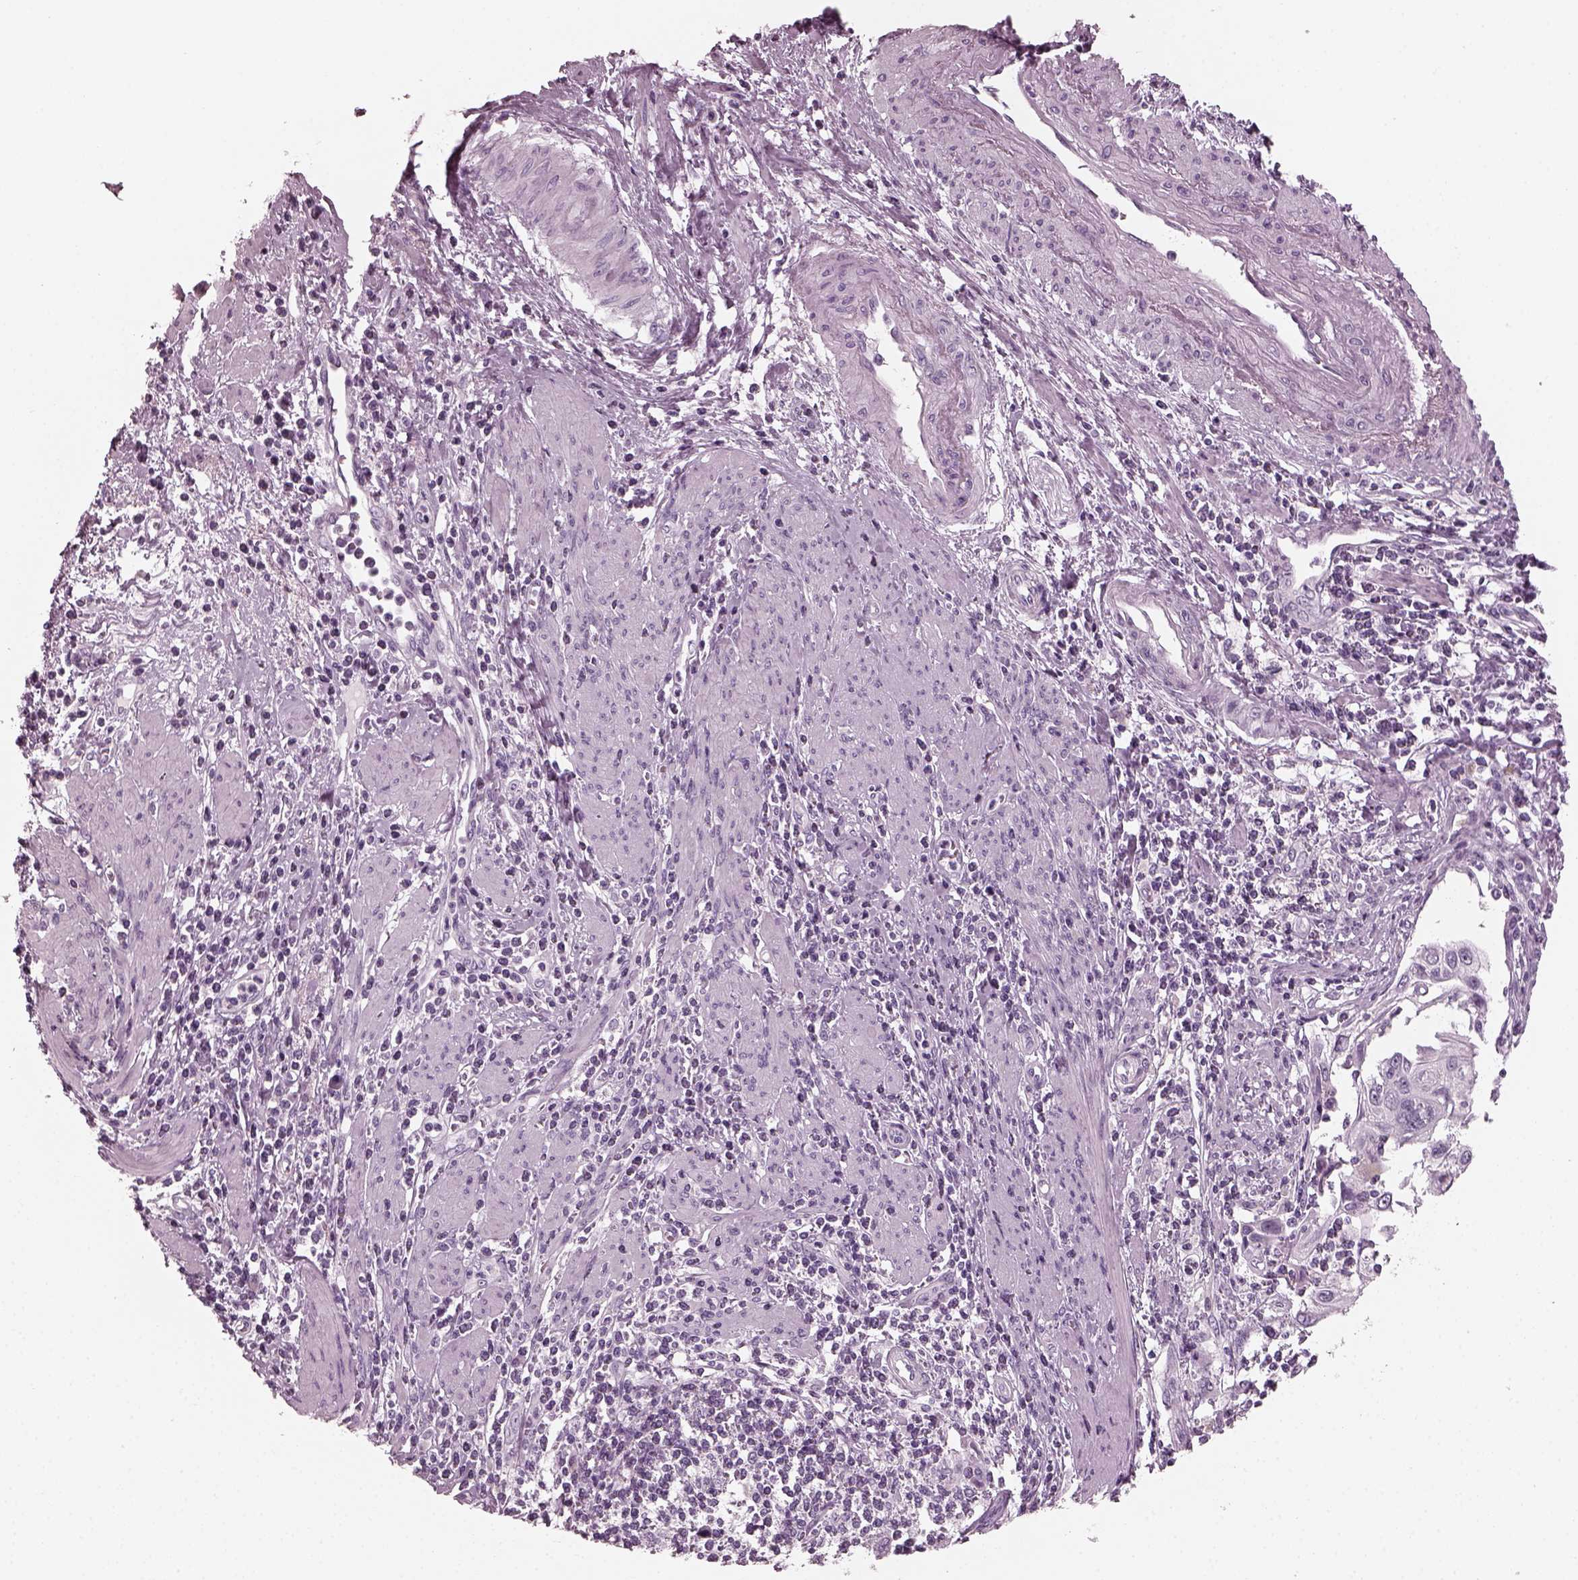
{"staining": {"intensity": "negative", "quantity": "none", "location": "none"}, "tissue": "cervical cancer", "cell_type": "Tumor cells", "image_type": "cancer", "snomed": [{"axis": "morphology", "description": "Squamous cell carcinoma, NOS"}, {"axis": "topography", "description": "Cervix"}], "caption": "Immunohistochemistry (IHC) of cervical cancer displays no expression in tumor cells.", "gene": "RCVRN", "patient": {"sex": "female", "age": 70}}